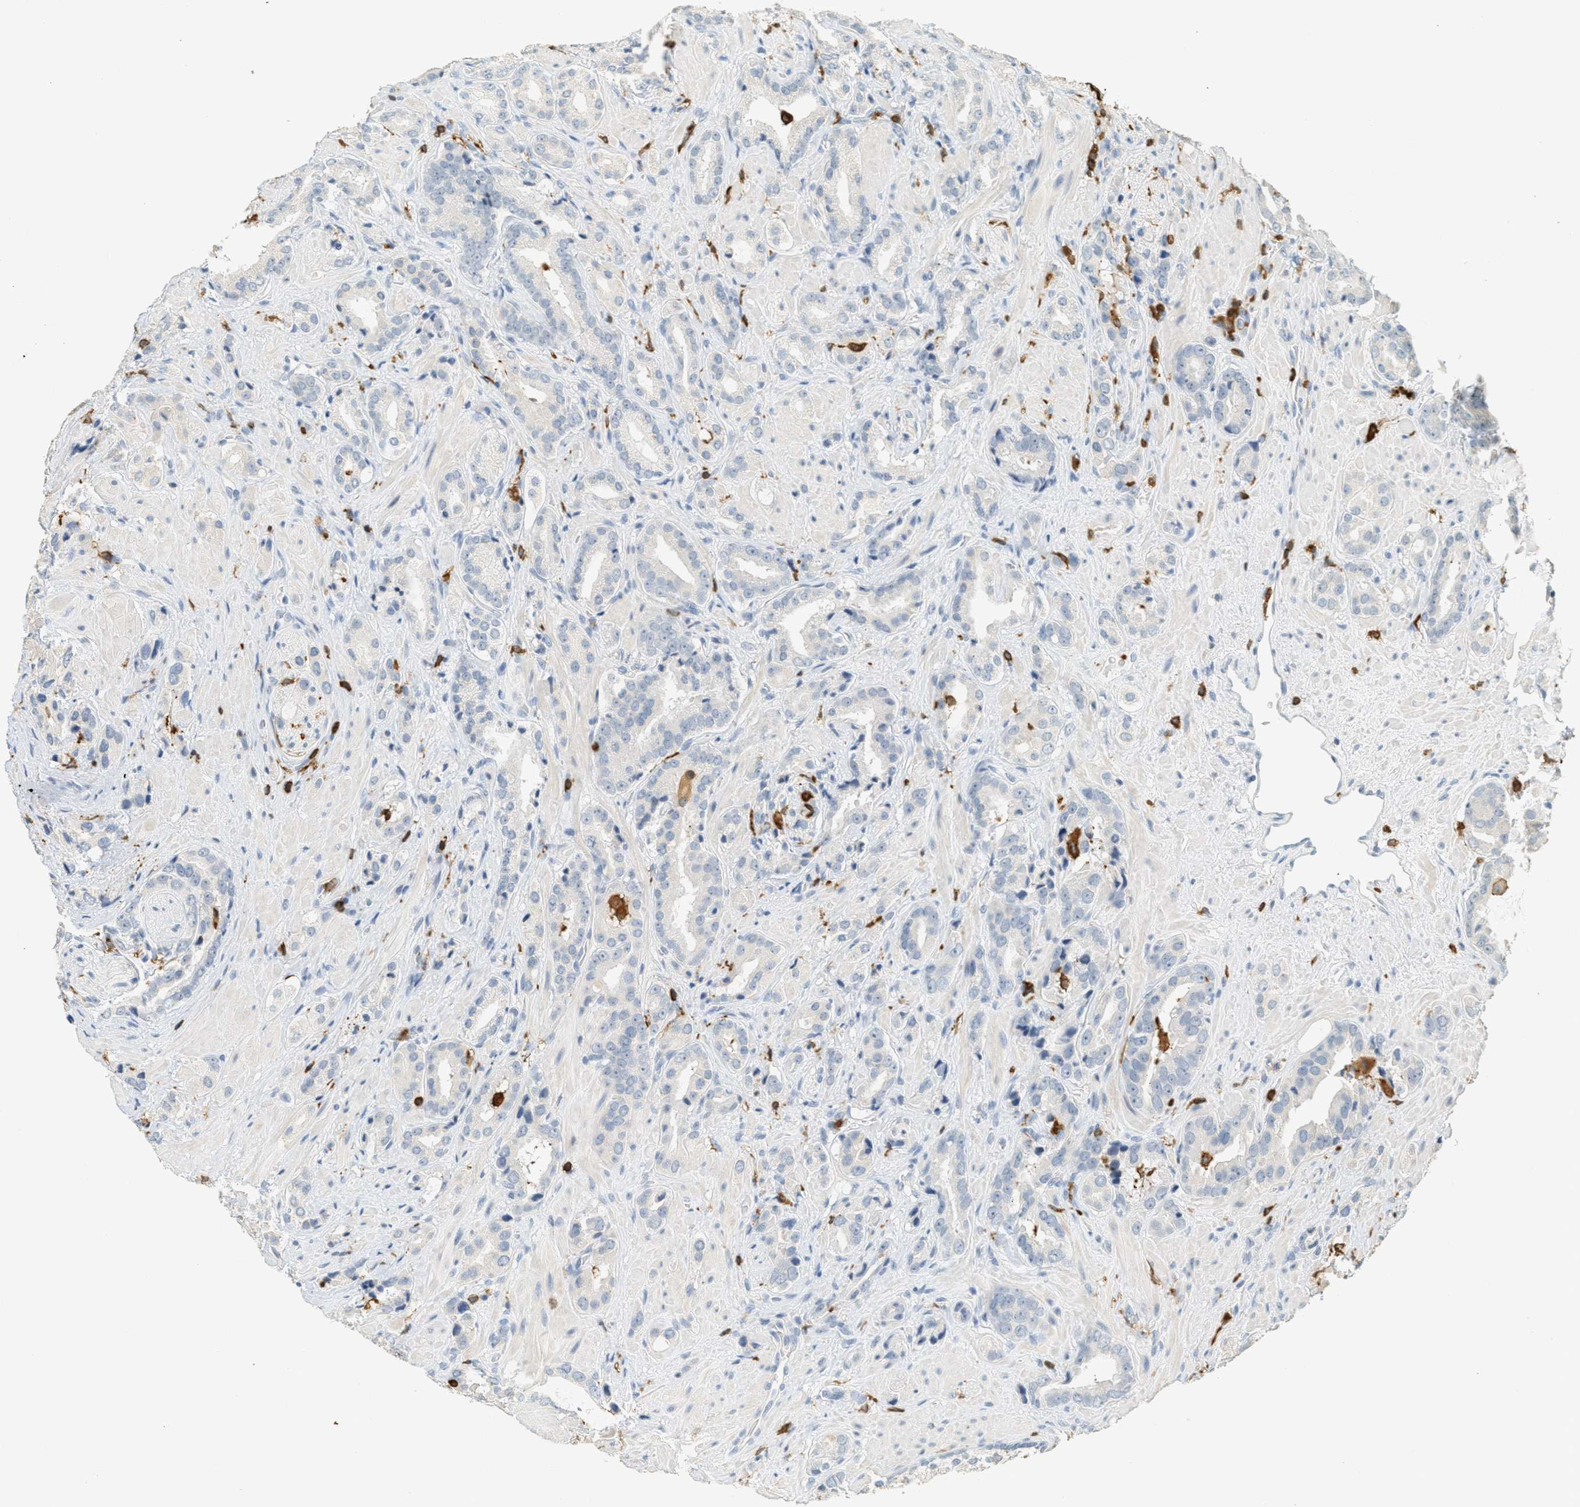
{"staining": {"intensity": "negative", "quantity": "none", "location": "none"}, "tissue": "prostate cancer", "cell_type": "Tumor cells", "image_type": "cancer", "snomed": [{"axis": "morphology", "description": "Adenocarcinoma, High grade"}, {"axis": "topography", "description": "Prostate"}], "caption": "The immunohistochemistry (IHC) micrograph has no significant staining in tumor cells of prostate cancer (high-grade adenocarcinoma) tissue.", "gene": "LSP1", "patient": {"sex": "male", "age": 64}}